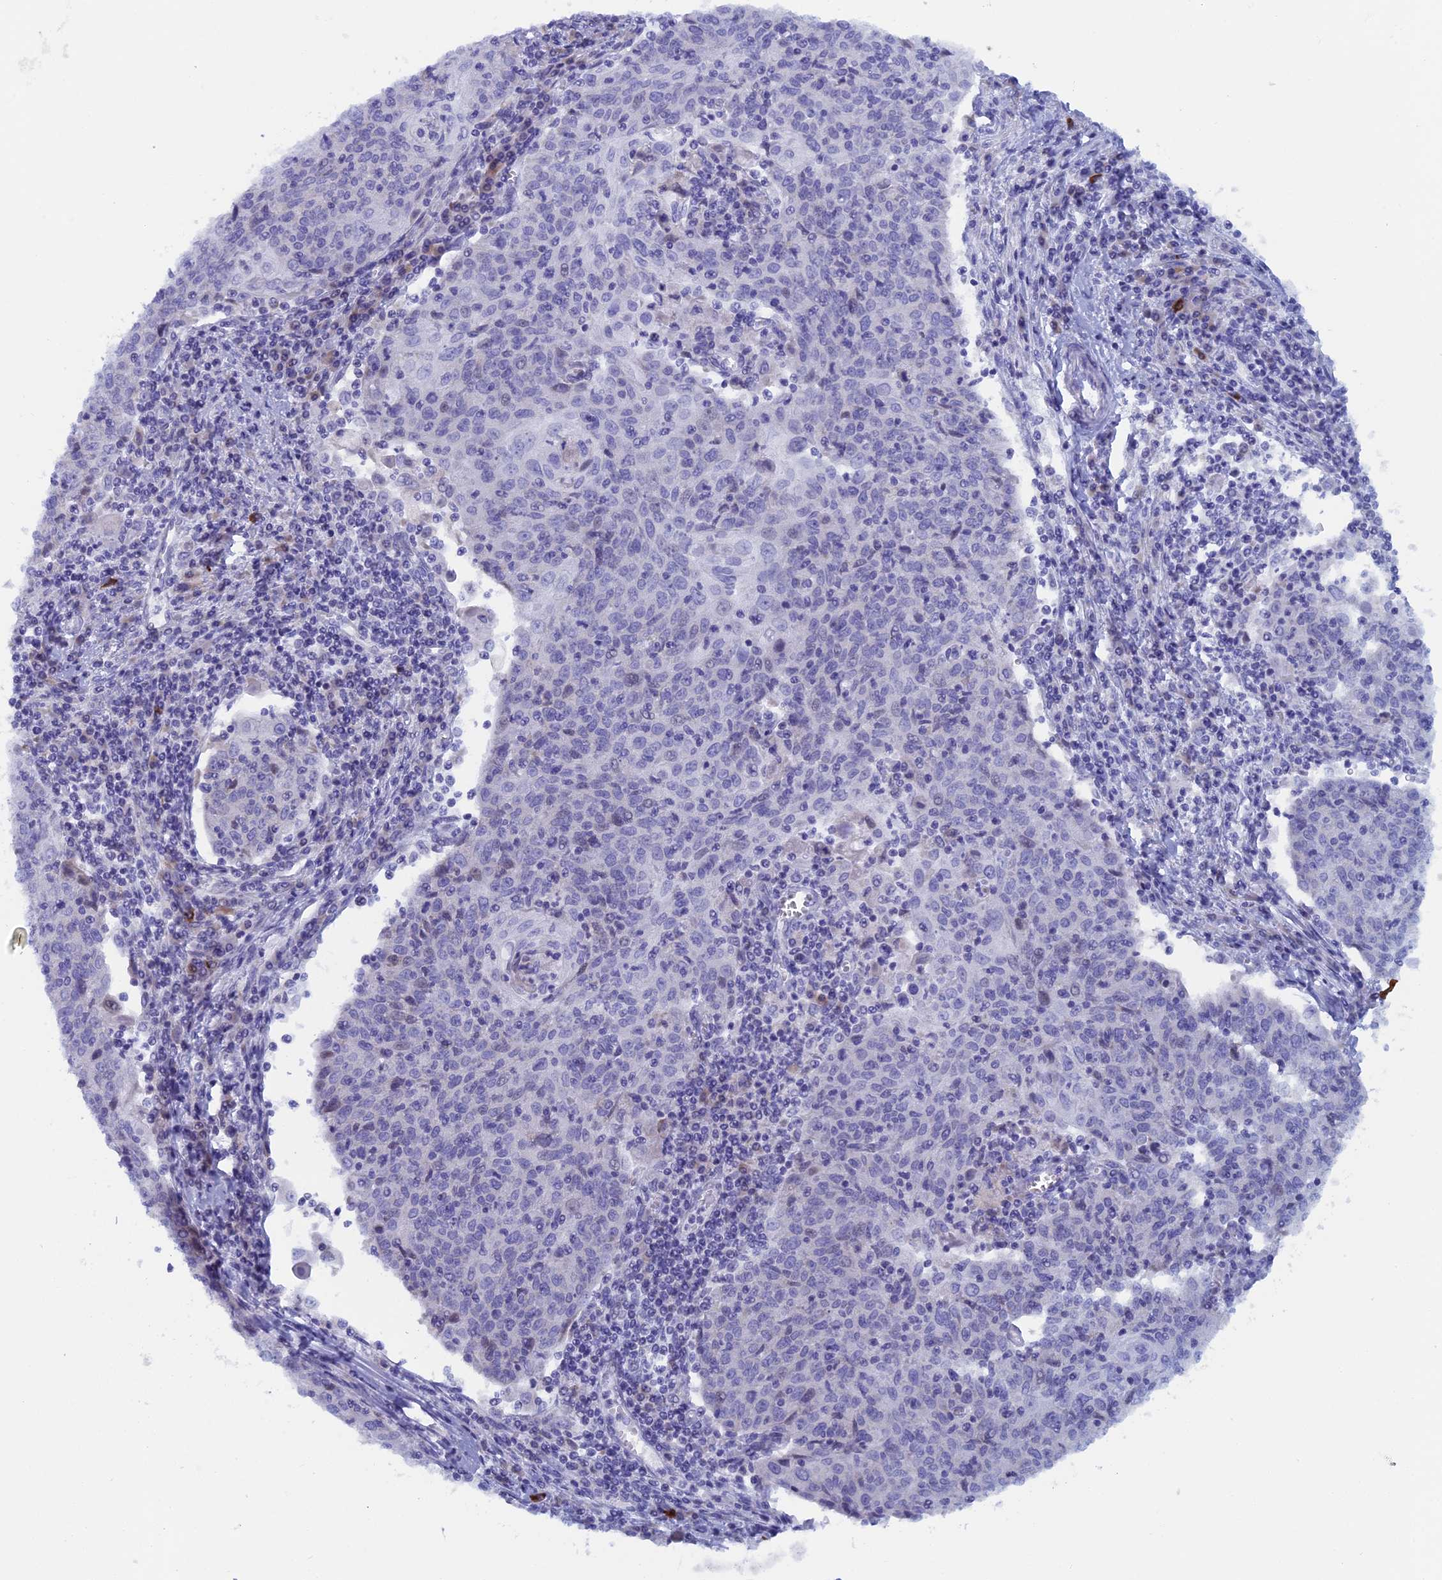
{"staining": {"intensity": "negative", "quantity": "none", "location": "none"}, "tissue": "cervical cancer", "cell_type": "Tumor cells", "image_type": "cancer", "snomed": [{"axis": "morphology", "description": "Squamous cell carcinoma, NOS"}, {"axis": "topography", "description": "Cervix"}], "caption": "This is an immunohistochemistry (IHC) photomicrograph of human cervical squamous cell carcinoma. There is no staining in tumor cells.", "gene": "NIBAN3", "patient": {"sex": "female", "age": 48}}